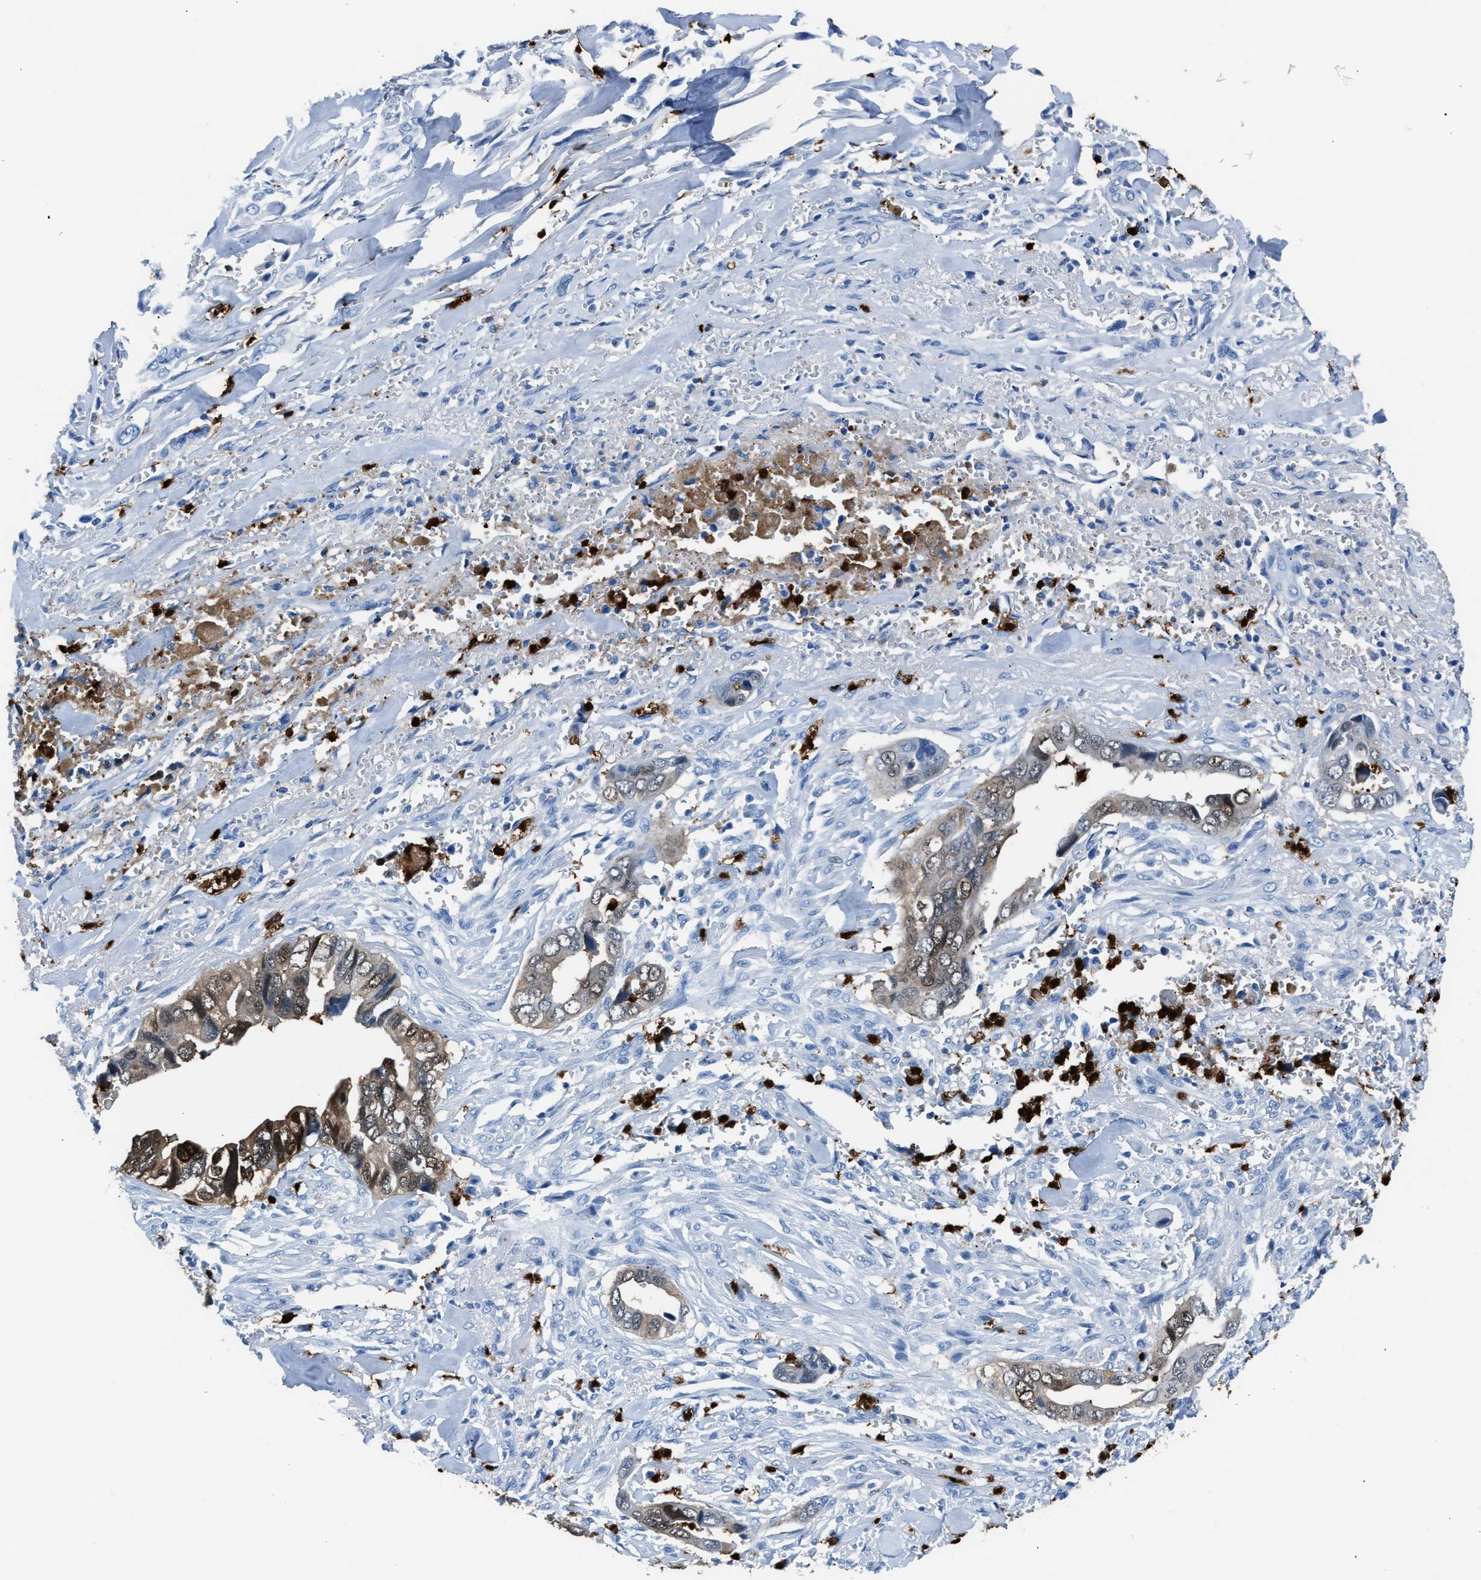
{"staining": {"intensity": "weak", "quantity": ">75%", "location": "cytoplasmic/membranous,nuclear"}, "tissue": "liver cancer", "cell_type": "Tumor cells", "image_type": "cancer", "snomed": [{"axis": "morphology", "description": "Cholangiocarcinoma"}, {"axis": "topography", "description": "Liver"}], "caption": "Cholangiocarcinoma (liver) stained with immunohistochemistry (IHC) exhibits weak cytoplasmic/membranous and nuclear staining in approximately >75% of tumor cells.", "gene": "S100P", "patient": {"sex": "female", "age": 79}}